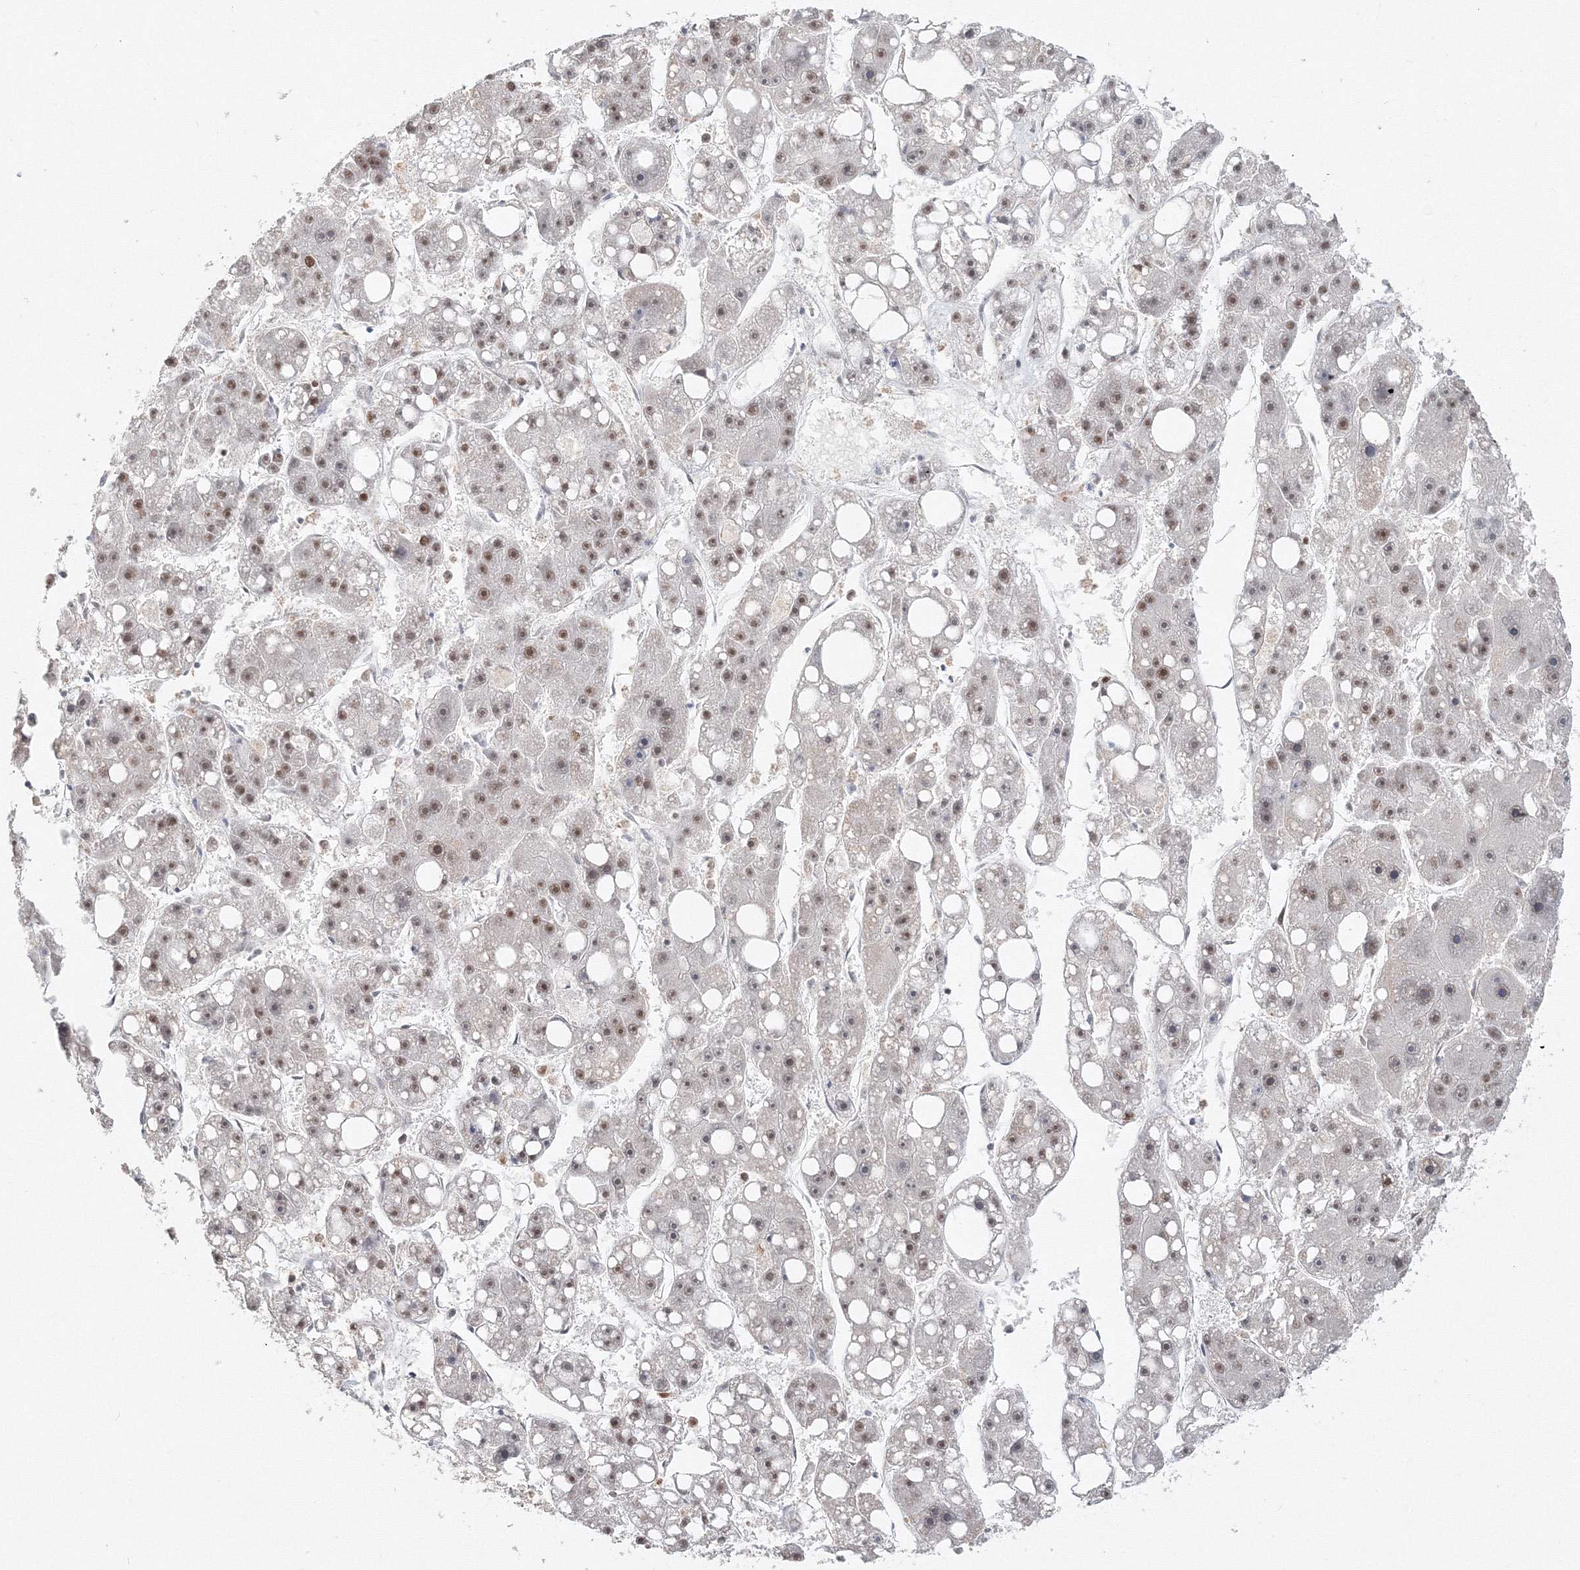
{"staining": {"intensity": "weak", "quantity": "25%-75%", "location": "nuclear"}, "tissue": "liver cancer", "cell_type": "Tumor cells", "image_type": "cancer", "snomed": [{"axis": "morphology", "description": "Carcinoma, Hepatocellular, NOS"}, {"axis": "topography", "description": "Liver"}], "caption": "About 25%-75% of tumor cells in human hepatocellular carcinoma (liver) display weak nuclear protein positivity as visualized by brown immunohistochemical staining.", "gene": "IWS1", "patient": {"sex": "female", "age": 61}}